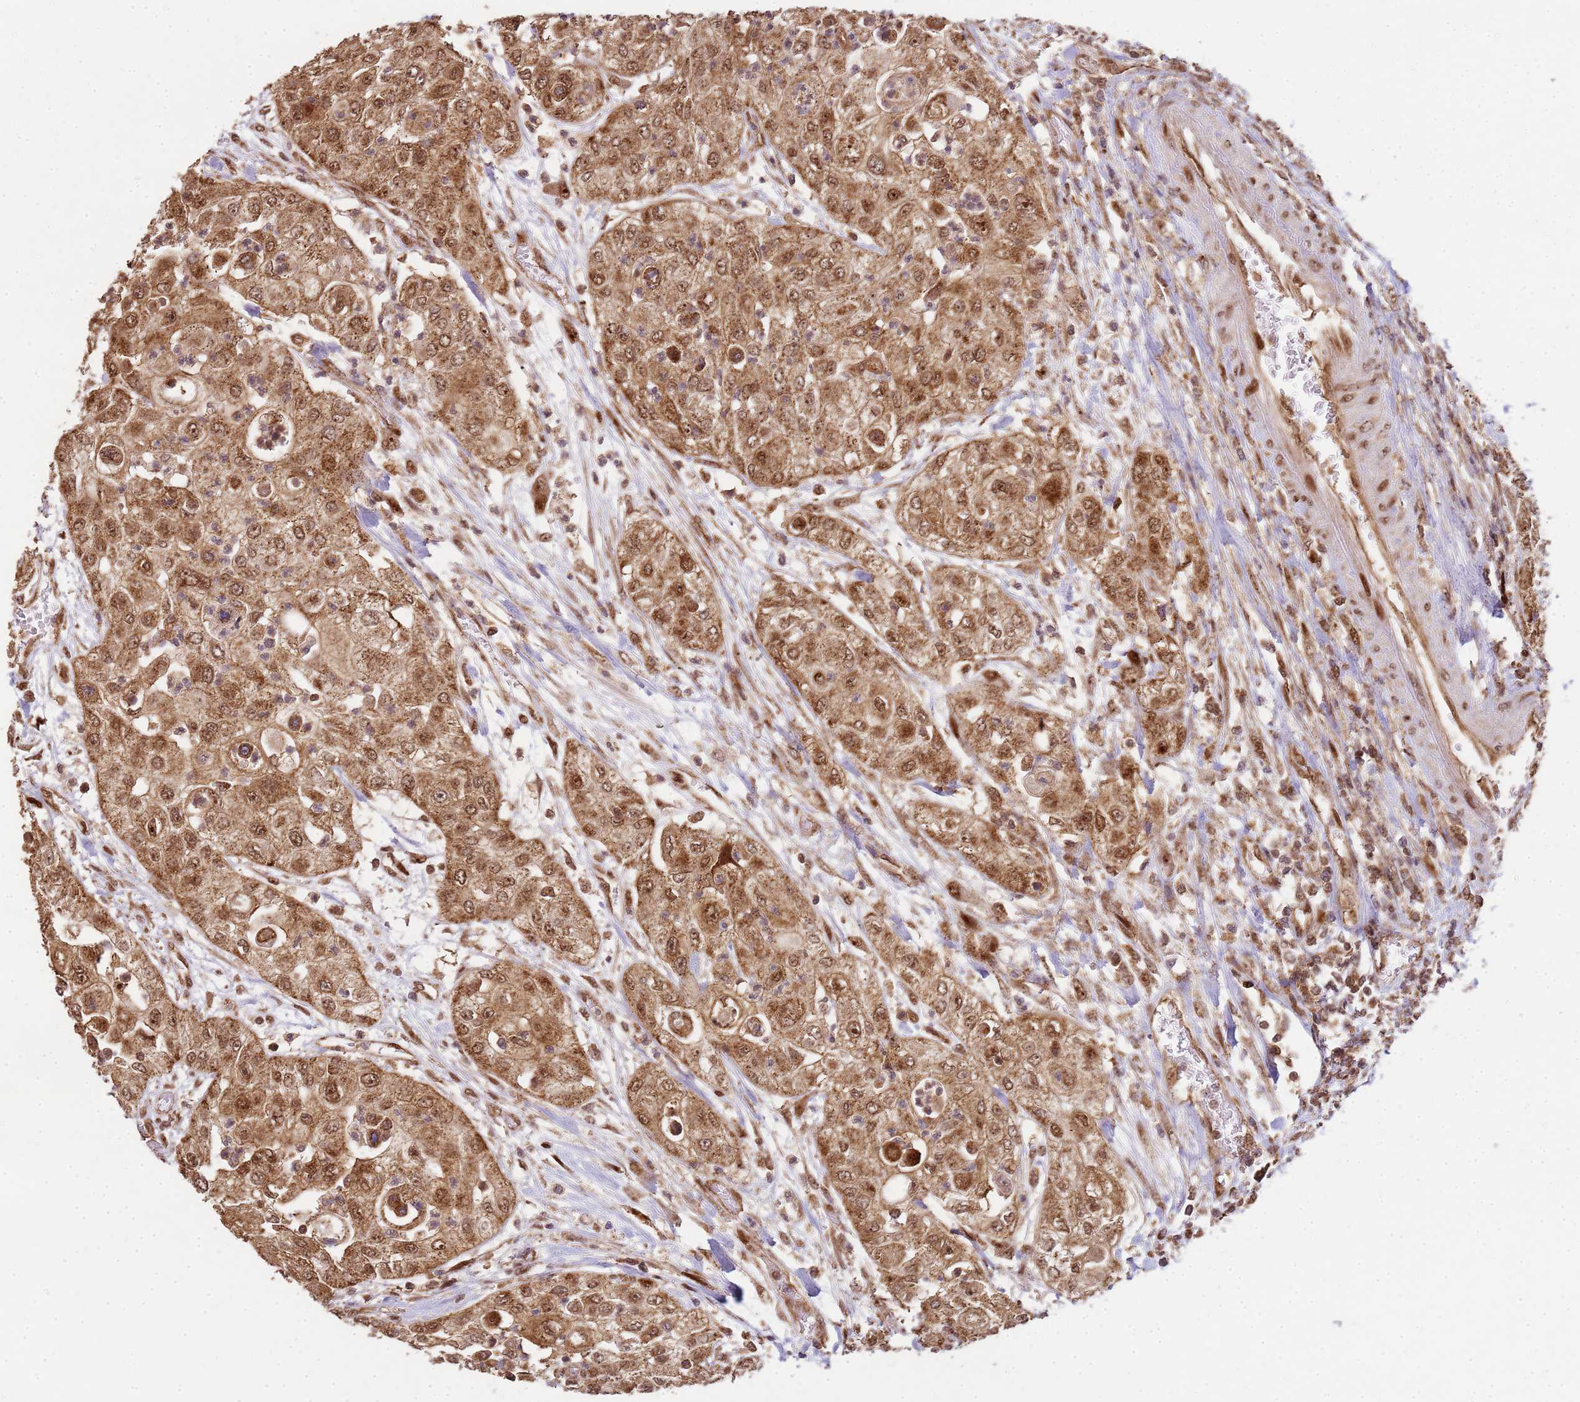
{"staining": {"intensity": "moderate", "quantity": ">75%", "location": "cytoplasmic/membranous,nuclear"}, "tissue": "urothelial cancer", "cell_type": "Tumor cells", "image_type": "cancer", "snomed": [{"axis": "morphology", "description": "Urothelial carcinoma, High grade"}, {"axis": "topography", "description": "Urinary bladder"}], "caption": "High-grade urothelial carcinoma stained for a protein demonstrates moderate cytoplasmic/membranous and nuclear positivity in tumor cells.", "gene": "PEX14", "patient": {"sex": "female", "age": 79}}